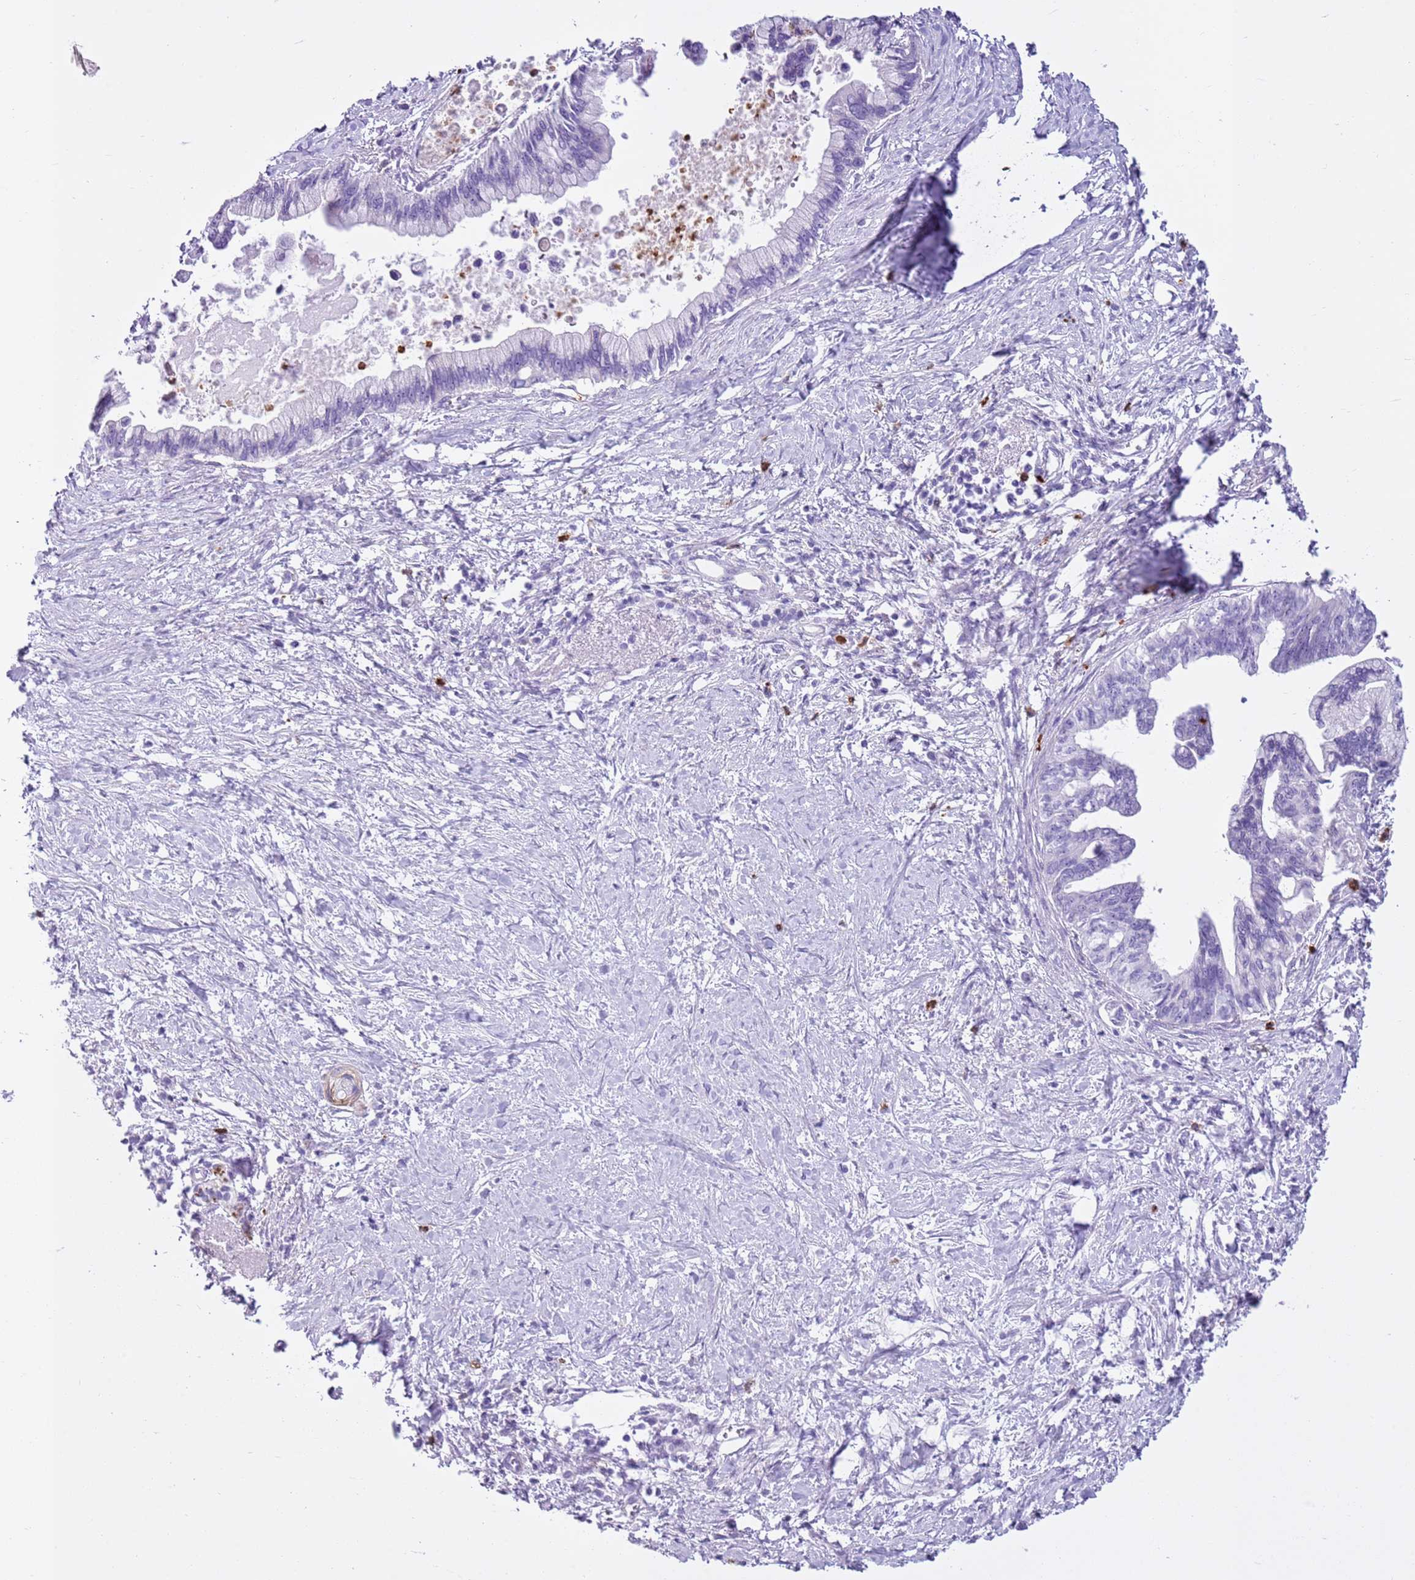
{"staining": {"intensity": "negative", "quantity": "none", "location": "none"}, "tissue": "pancreatic cancer", "cell_type": "Tumor cells", "image_type": "cancer", "snomed": [{"axis": "morphology", "description": "Adenocarcinoma, NOS"}, {"axis": "topography", "description": "Pancreas"}], "caption": "High magnification brightfield microscopy of pancreatic cancer (adenocarcinoma) stained with DAB (brown) and counterstained with hematoxylin (blue): tumor cells show no significant positivity. (Stains: DAB immunohistochemistry (IHC) with hematoxylin counter stain, Microscopy: brightfield microscopy at high magnification).", "gene": "CD177", "patient": {"sex": "female", "age": 83}}